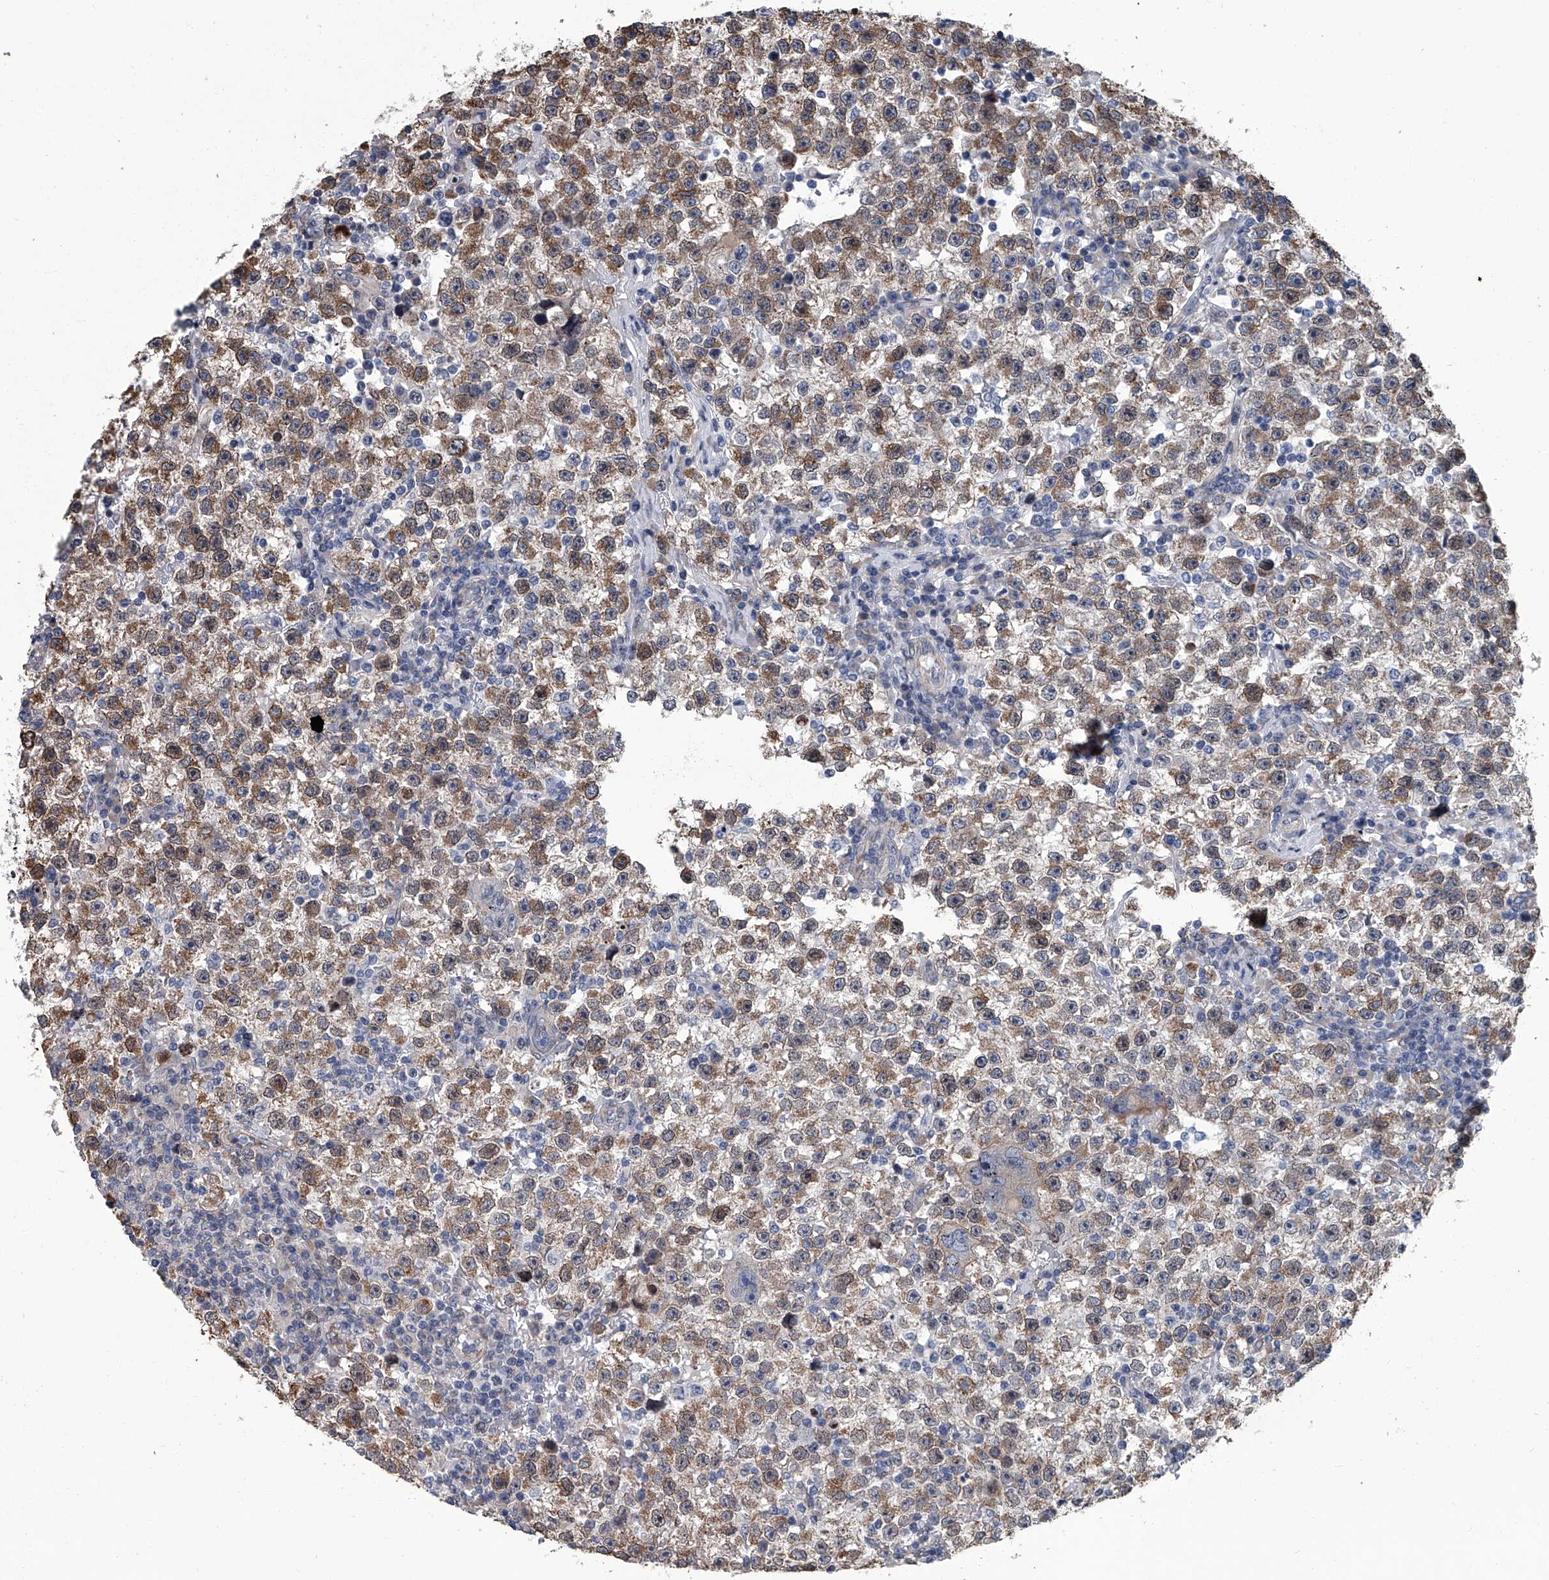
{"staining": {"intensity": "moderate", "quantity": "25%-75%", "location": "cytoplasmic/membranous"}, "tissue": "testis cancer", "cell_type": "Tumor cells", "image_type": "cancer", "snomed": [{"axis": "morphology", "description": "Seminoma, NOS"}, {"axis": "topography", "description": "Testis"}], "caption": "Immunohistochemistry staining of testis seminoma, which shows medium levels of moderate cytoplasmic/membranous staining in about 25%-75% of tumor cells indicating moderate cytoplasmic/membranous protein expression. The staining was performed using DAB (brown) for protein detection and nuclei were counterstained in hematoxylin (blue).", "gene": "ABCG1", "patient": {"sex": "male", "age": 22}}